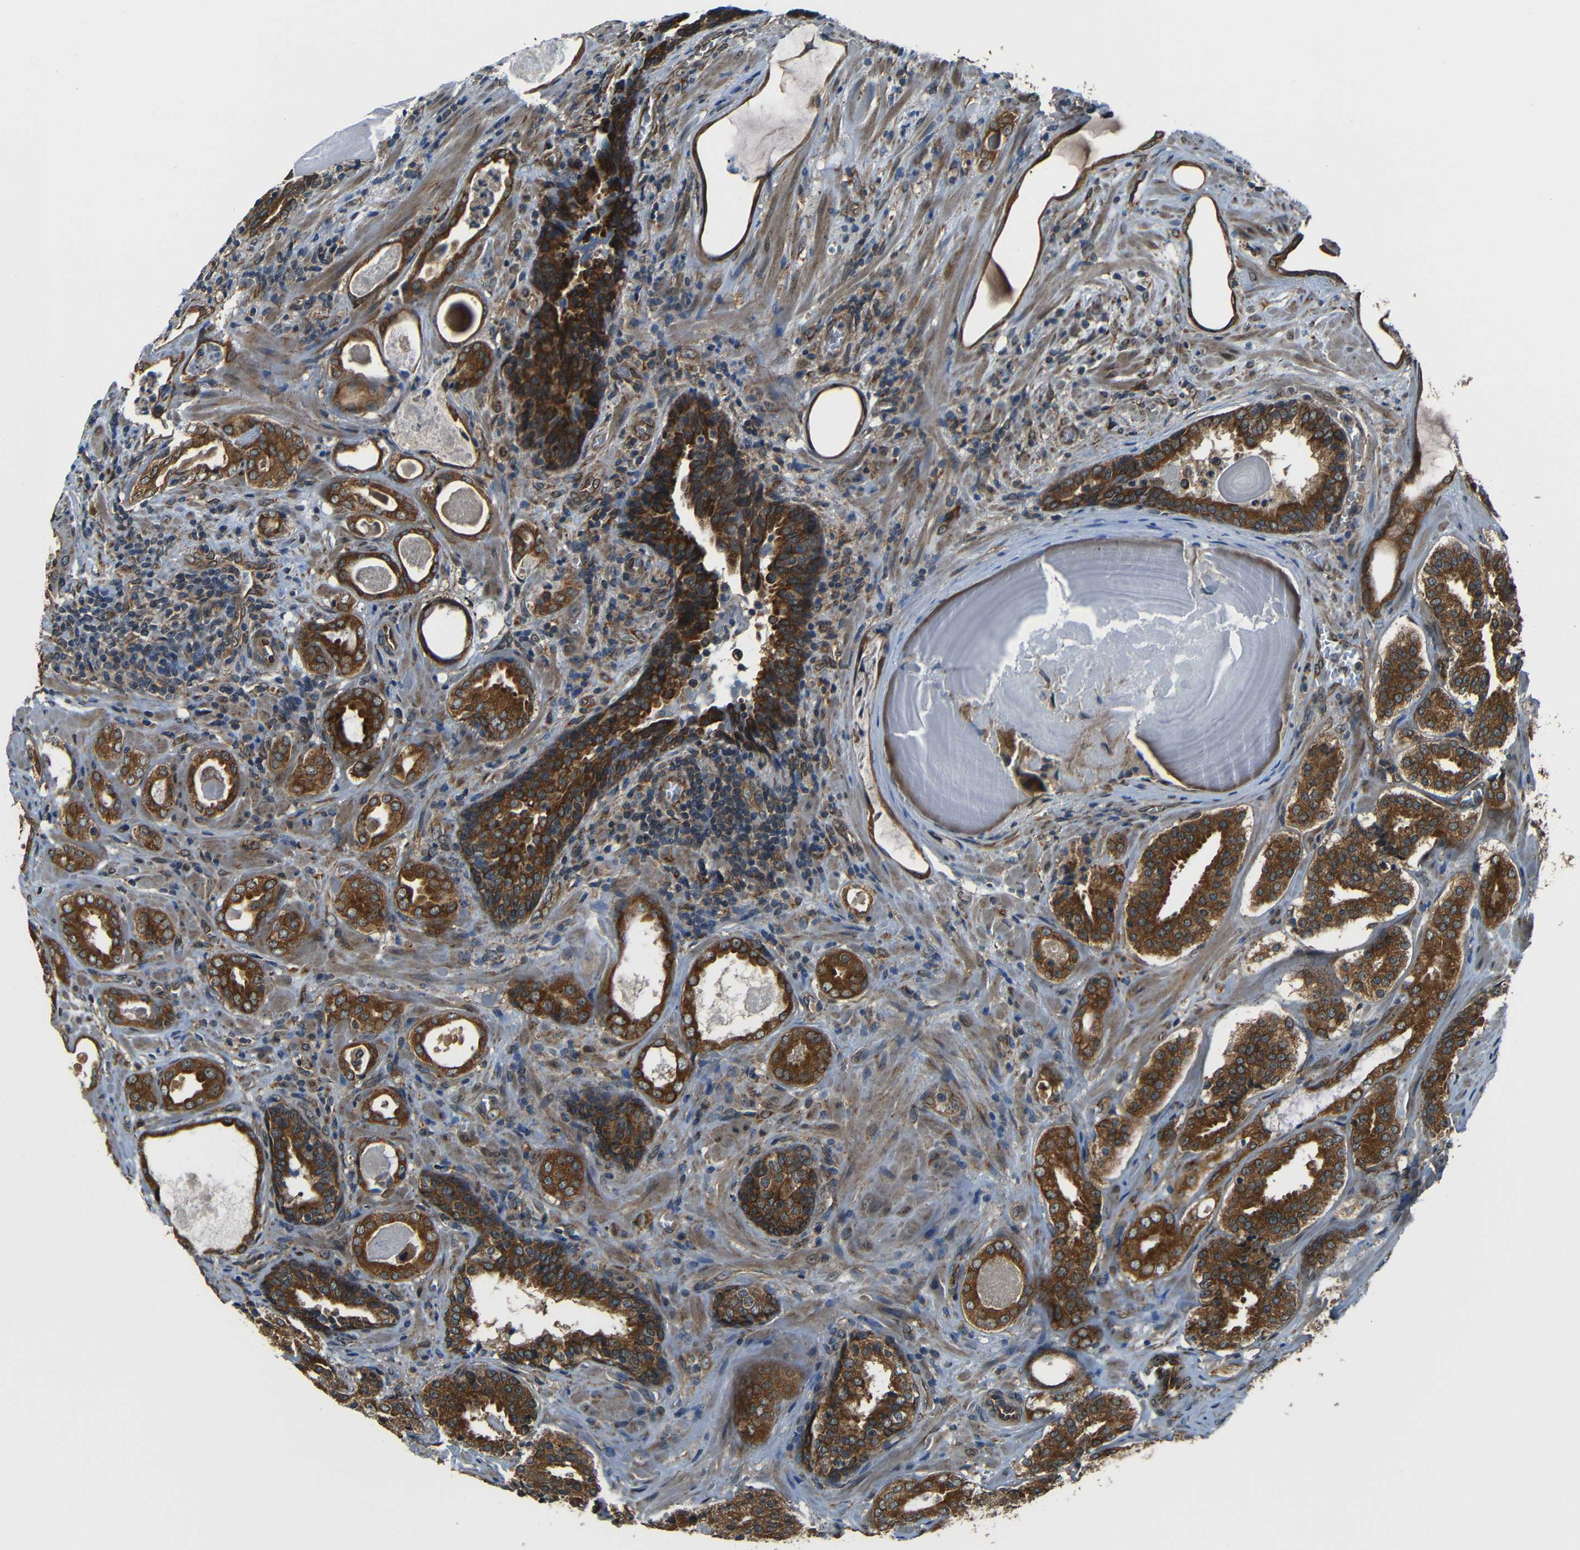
{"staining": {"intensity": "strong", "quantity": ">75%", "location": "cytoplasmic/membranous"}, "tissue": "prostate cancer", "cell_type": "Tumor cells", "image_type": "cancer", "snomed": [{"axis": "morphology", "description": "Adenocarcinoma, High grade"}, {"axis": "topography", "description": "Prostate"}], "caption": "High-magnification brightfield microscopy of prostate adenocarcinoma (high-grade) stained with DAB (brown) and counterstained with hematoxylin (blue). tumor cells exhibit strong cytoplasmic/membranous positivity is identified in approximately>75% of cells.", "gene": "VAPB", "patient": {"sex": "male", "age": 60}}